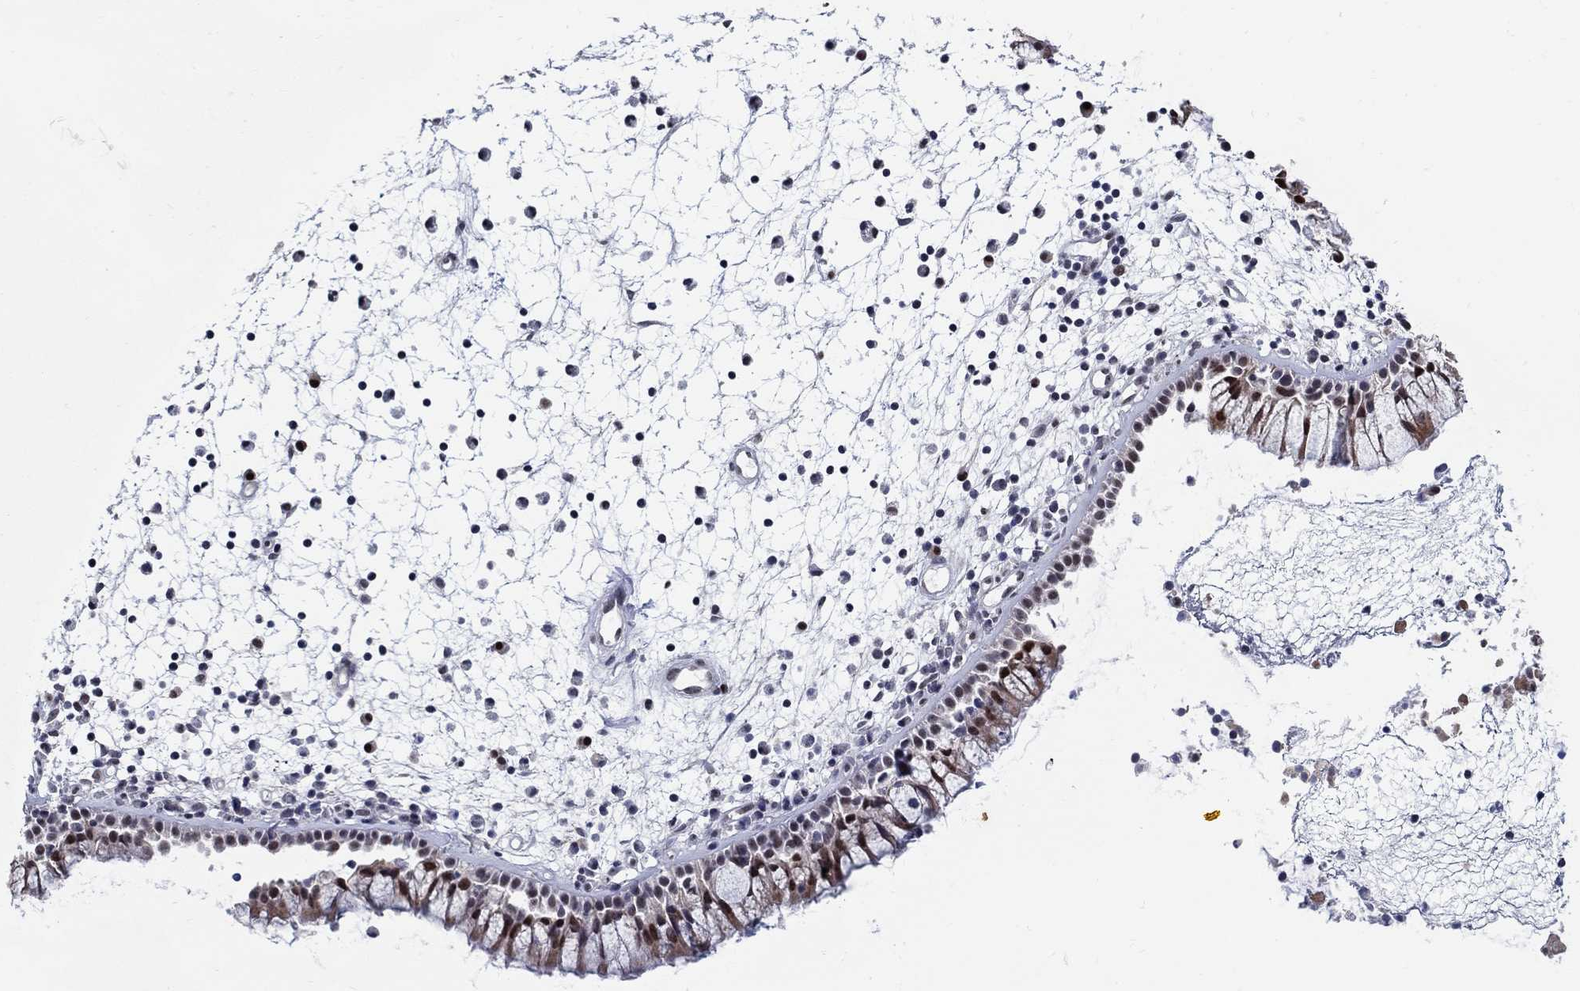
{"staining": {"intensity": "strong", "quantity": "25%-75%", "location": "cytoplasmic/membranous,nuclear"}, "tissue": "nasopharynx", "cell_type": "Respiratory epithelial cells", "image_type": "normal", "snomed": [{"axis": "morphology", "description": "Normal tissue, NOS"}, {"axis": "morphology", "description": "Polyp, NOS"}, {"axis": "topography", "description": "Nasopharynx"}], "caption": "Nasopharynx stained for a protein (brown) shows strong cytoplasmic/membranous,nuclear positive expression in about 25%-75% of respiratory epithelial cells.", "gene": "C16orf46", "patient": {"sex": "female", "age": 56}}